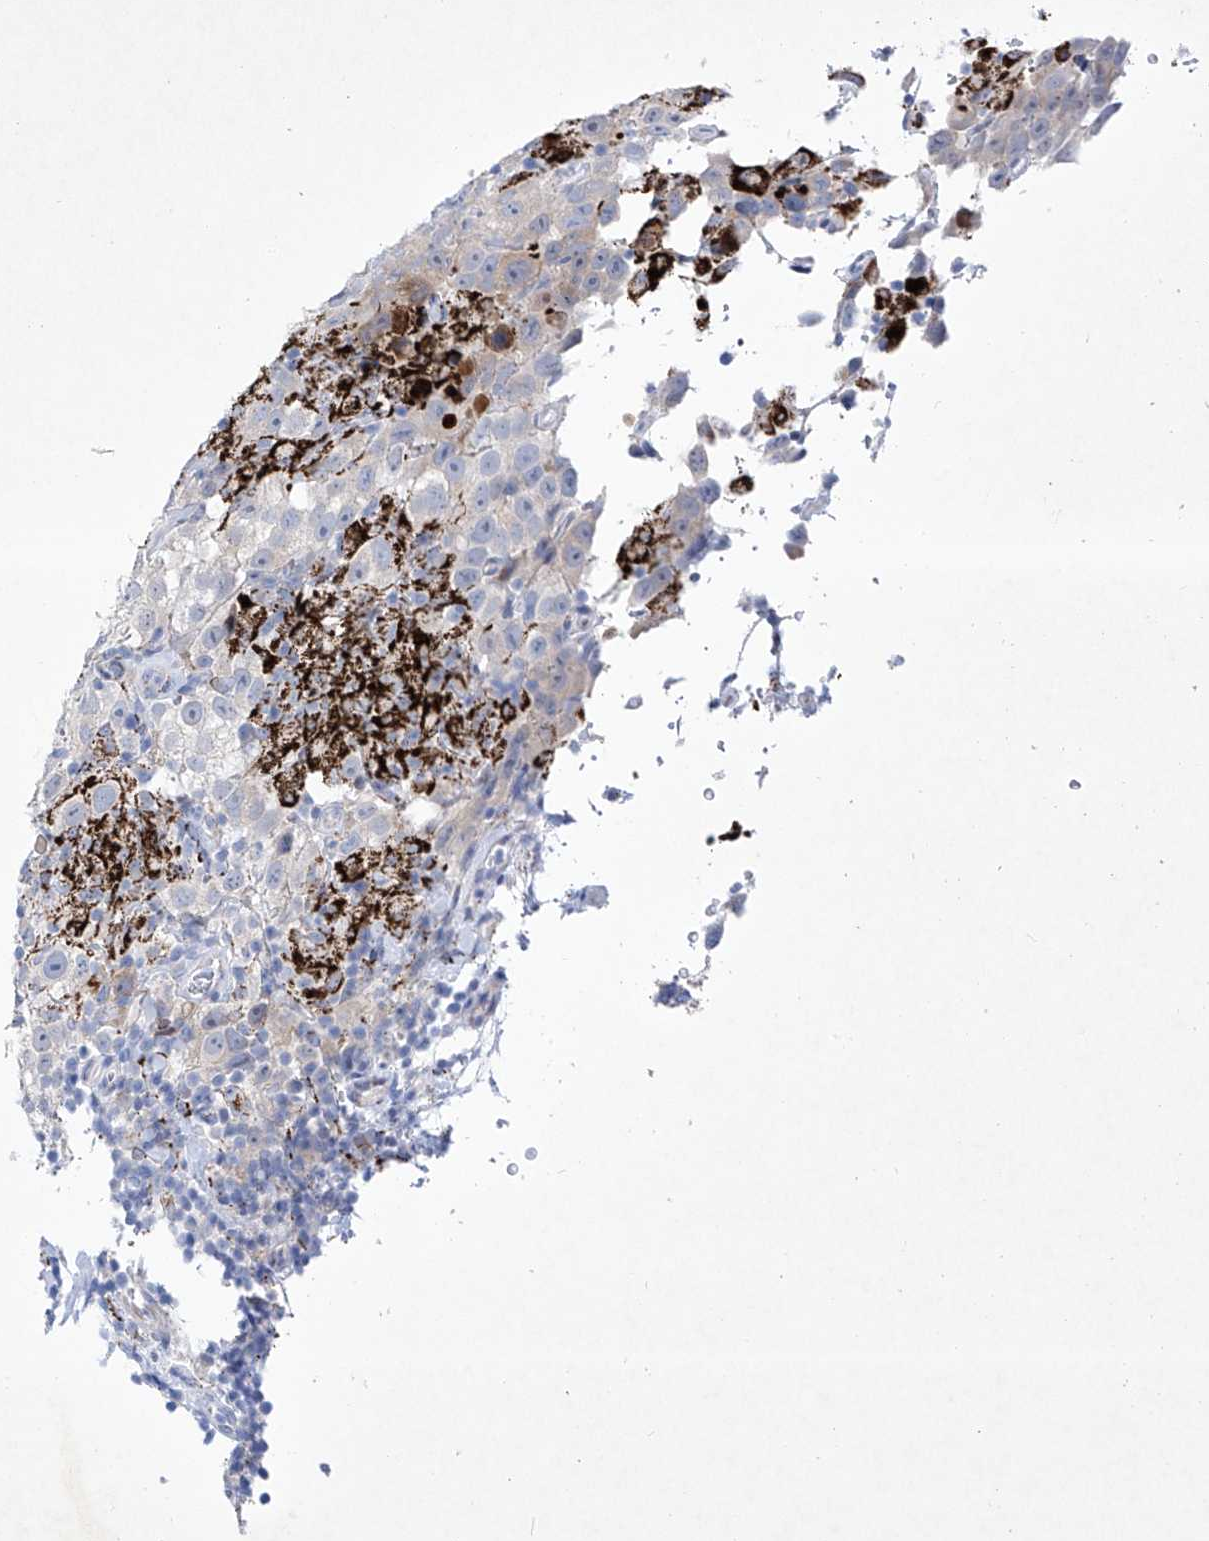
{"staining": {"intensity": "negative", "quantity": "none", "location": "none"}, "tissue": "testis cancer", "cell_type": "Tumor cells", "image_type": "cancer", "snomed": [{"axis": "morphology", "description": "Seminoma, NOS"}, {"axis": "topography", "description": "Testis"}], "caption": "An immunohistochemistry histopathology image of testis cancer is shown. There is no staining in tumor cells of testis cancer.", "gene": "C1orf87", "patient": {"sex": "male", "age": 41}}